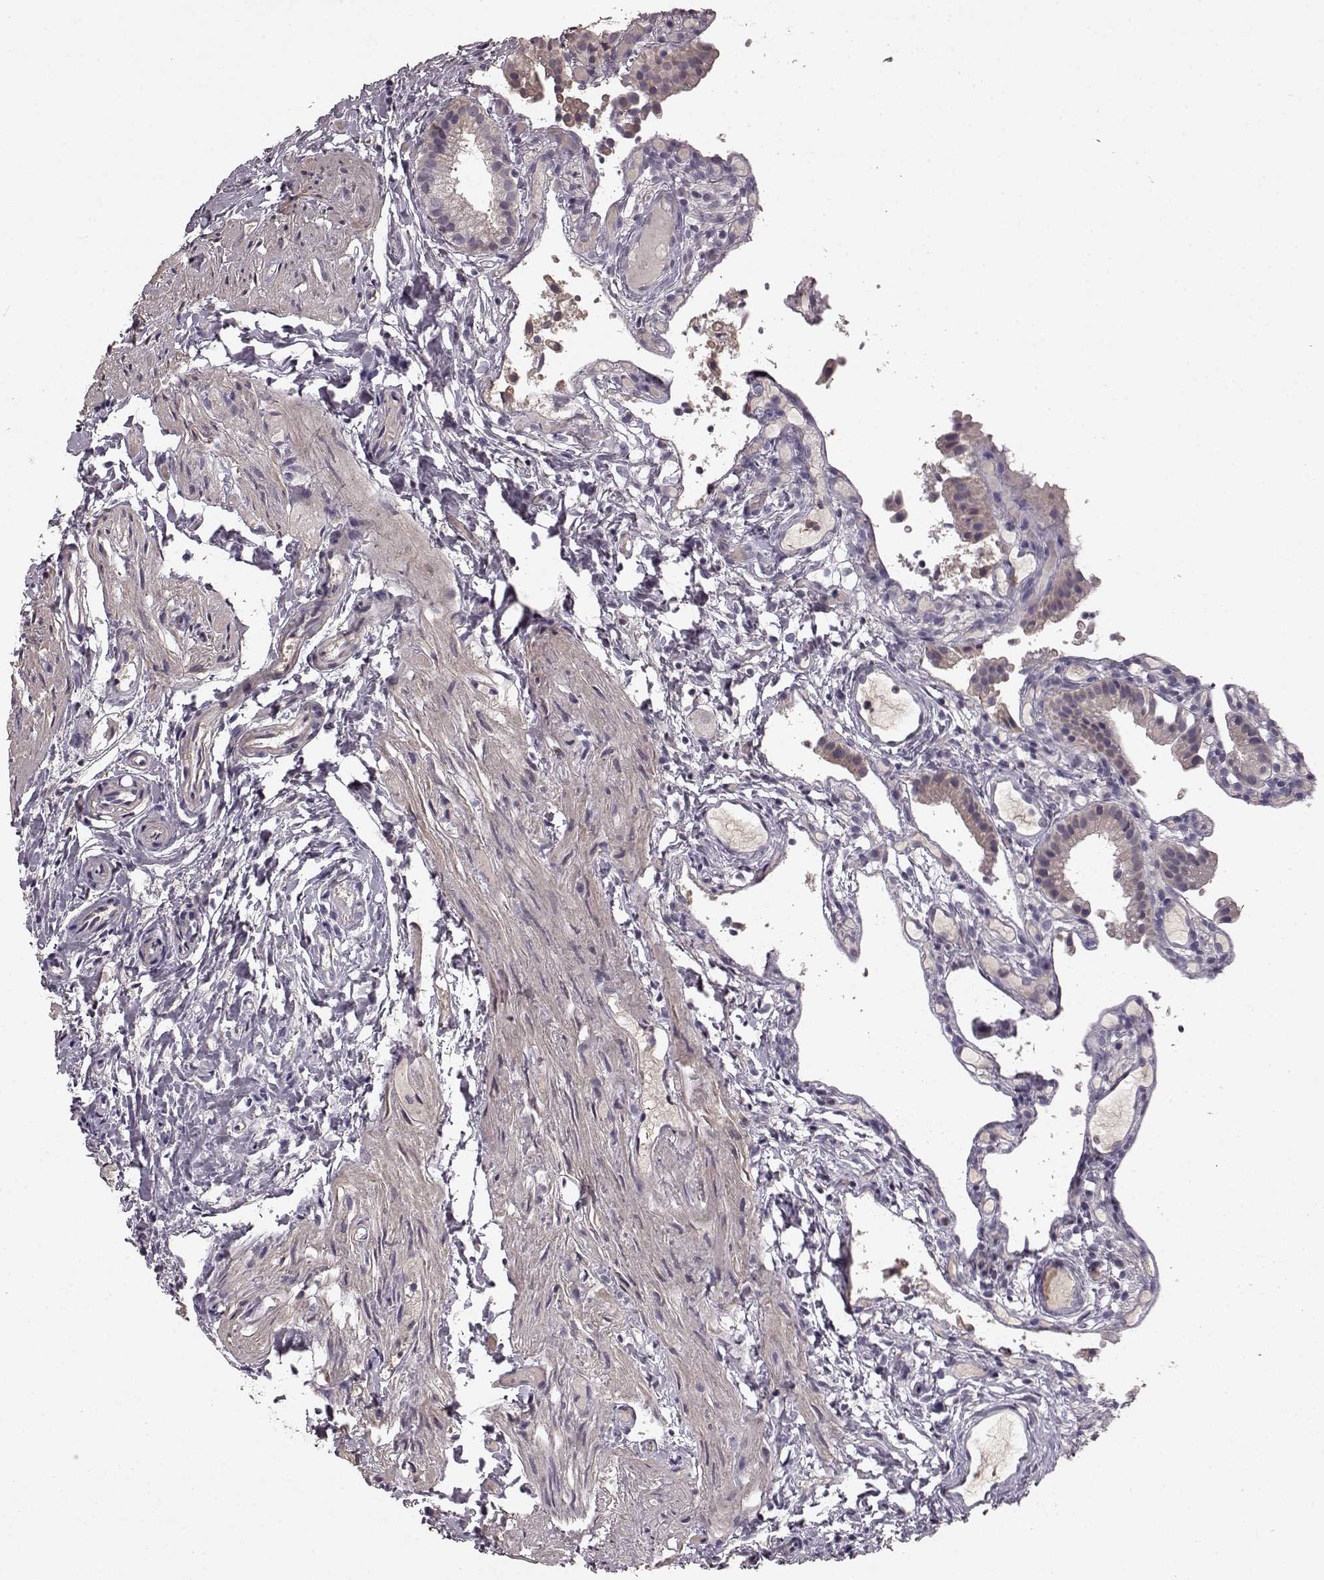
{"staining": {"intensity": "negative", "quantity": "none", "location": "none"}, "tissue": "gallbladder", "cell_type": "Glandular cells", "image_type": "normal", "snomed": [{"axis": "morphology", "description": "Normal tissue, NOS"}, {"axis": "topography", "description": "Gallbladder"}], "caption": "DAB (3,3'-diaminobenzidine) immunohistochemical staining of unremarkable human gallbladder reveals no significant positivity in glandular cells.", "gene": "SLC22A18", "patient": {"sex": "female", "age": 47}}